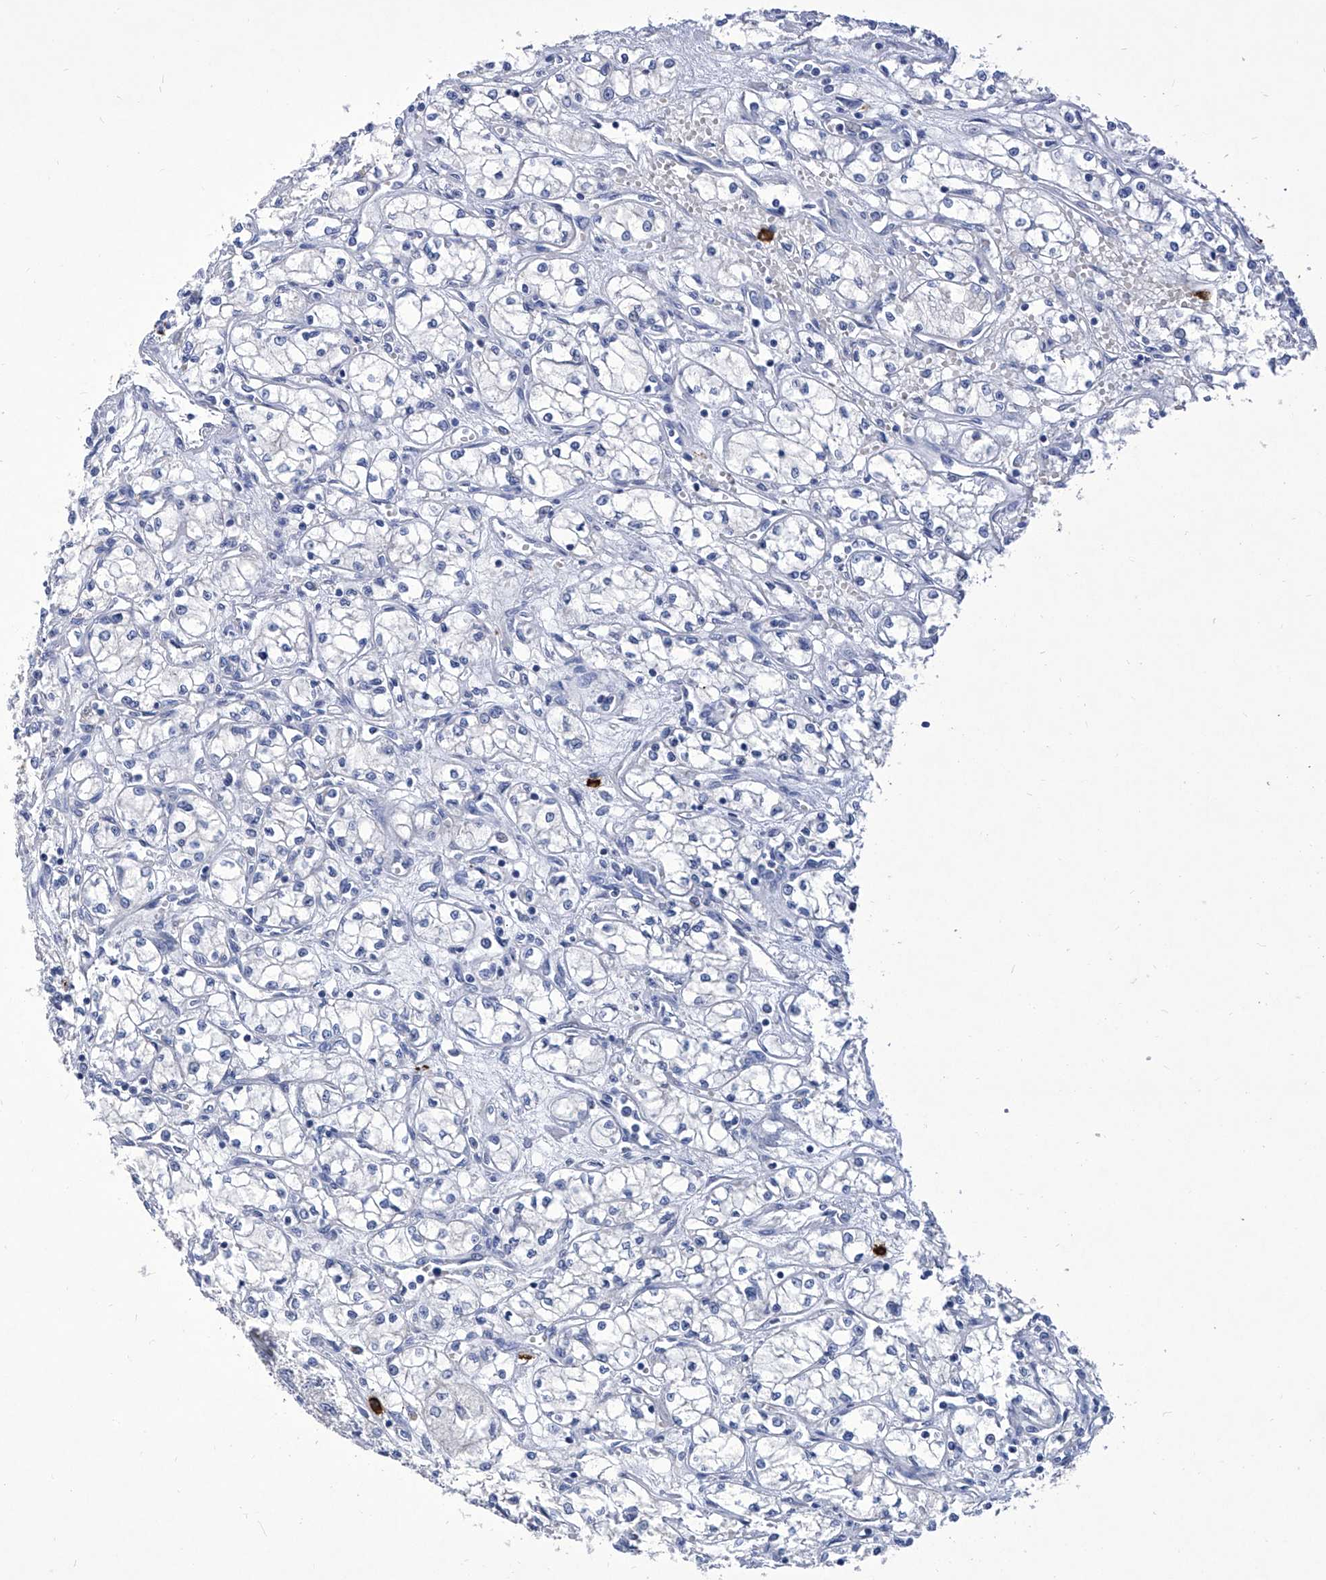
{"staining": {"intensity": "negative", "quantity": "none", "location": "none"}, "tissue": "renal cancer", "cell_type": "Tumor cells", "image_type": "cancer", "snomed": [{"axis": "morphology", "description": "Normal tissue, NOS"}, {"axis": "morphology", "description": "Adenocarcinoma, NOS"}, {"axis": "topography", "description": "Kidney"}], "caption": "Immunohistochemistry micrograph of human adenocarcinoma (renal) stained for a protein (brown), which demonstrates no positivity in tumor cells. The staining was performed using DAB (3,3'-diaminobenzidine) to visualize the protein expression in brown, while the nuclei were stained in blue with hematoxylin (Magnification: 20x).", "gene": "IFNL2", "patient": {"sex": "male", "age": 59}}